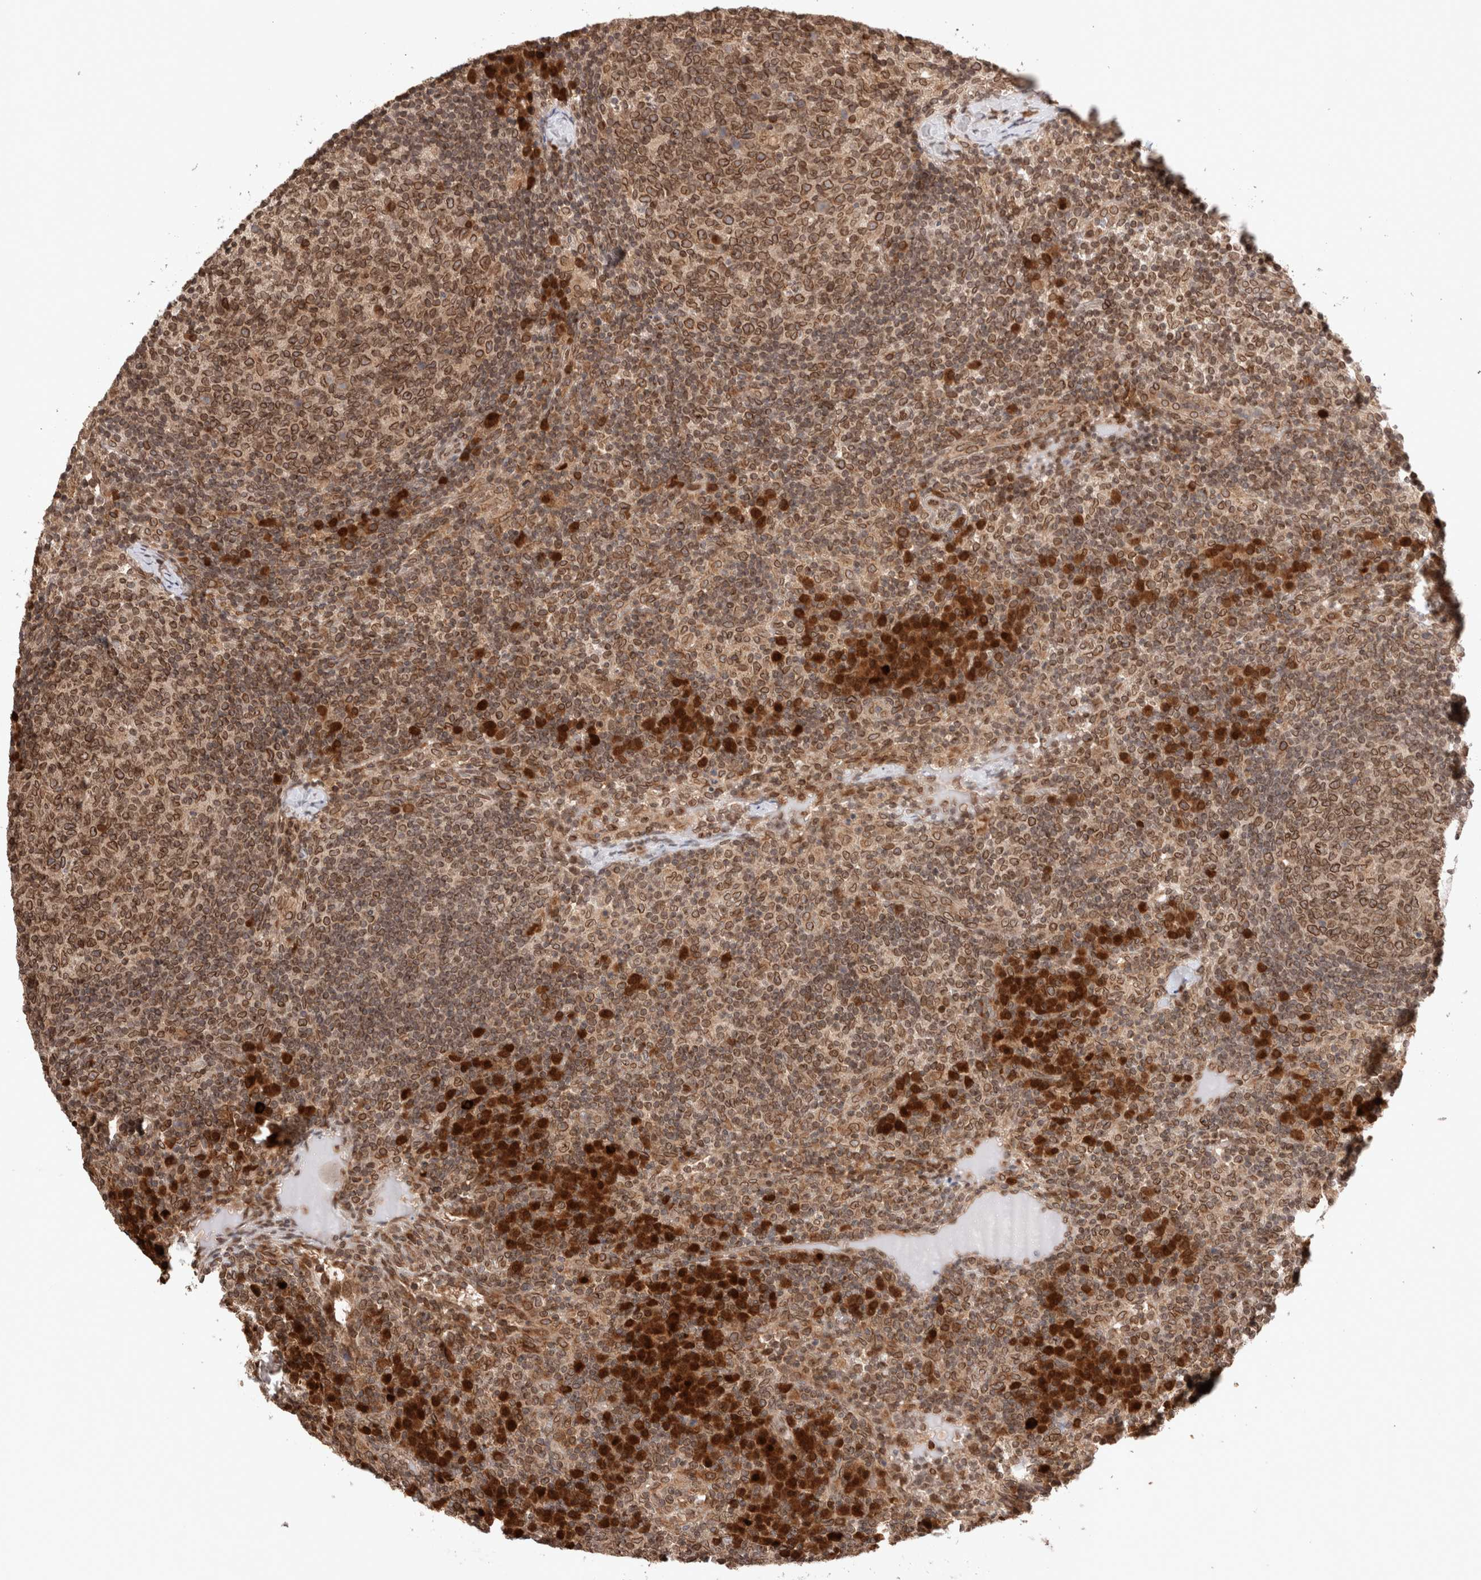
{"staining": {"intensity": "strong", "quantity": ">75%", "location": "cytoplasmic/membranous,nuclear"}, "tissue": "lymph node", "cell_type": "Germinal center cells", "image_type": "normal", "snomed": [{"axis": "morphology", "description": "Normal tissue, NOS"}, {"axis": "morphology", "description": "Inflammation, NOS"}, {"axis": "topography", "description": "Lymph node"}], "caption": "Strong cytoplasmic/membranous,nuclear positivity for a protein is seen in approximately >75% of germinal center cells of unremarkable lymph node using immunohistochemistry.", "gene": "TPR", "patient": {"sex": "male", "age": 55}}